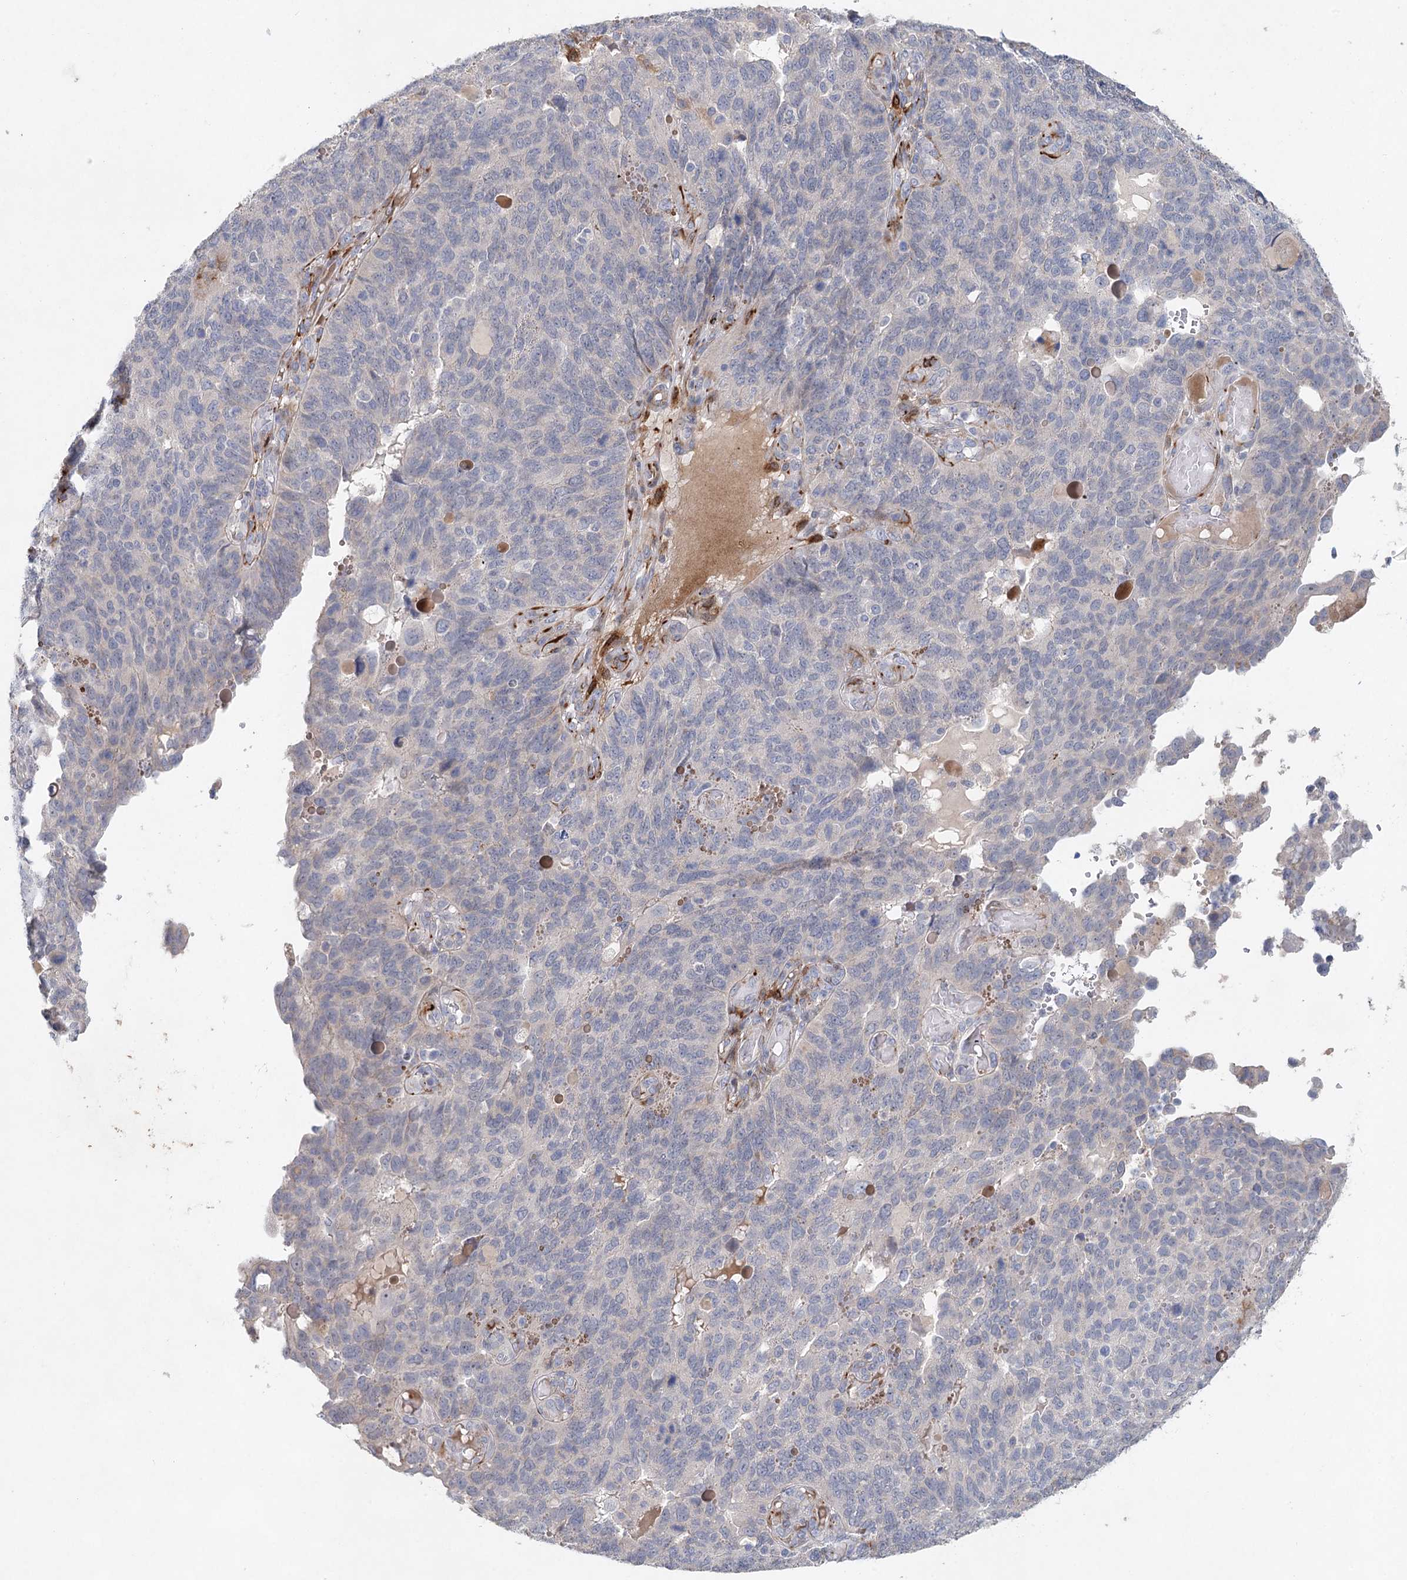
{"staining": {"intensity": "negative", "quantity": "none", "location": "none"}, "tissue": "endometrial cancer", "cell_type": "Tumor cells", "image_type": "cancer", "snomed": [{"axis": "morphology", "description": "Adenocarcinoma, NOS"}, {"axis": "topography", "description": "Endometrium"}], "caption": "This is an immunohistochemistry (IHC) histopathology image of human endometrial cancer. There is no staining in tumor cells.", "gene": "SLC19A3", "patient": {"sex": "female", "age": 66}}